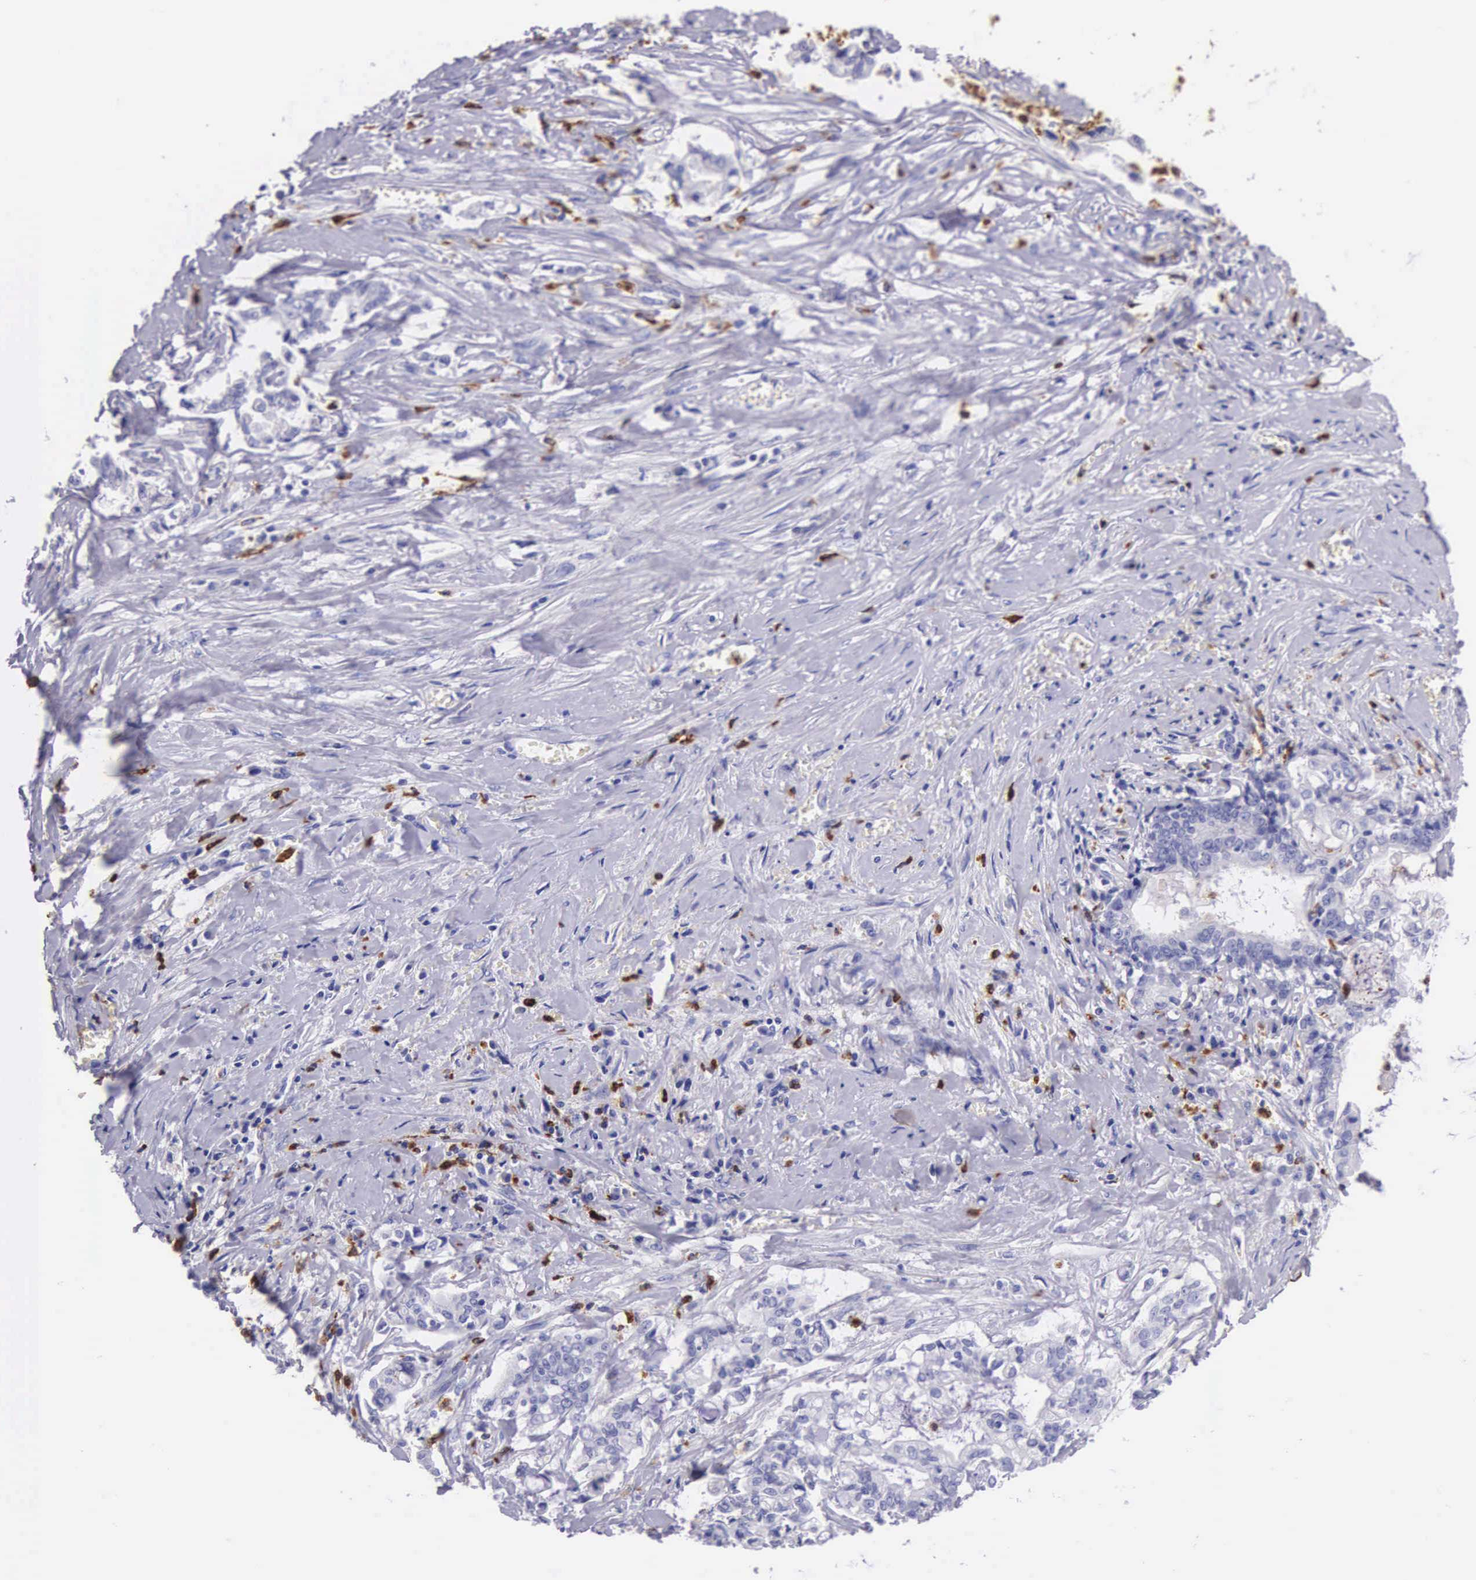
{"staining": {"intensity": "negative", "quantity": "none", "location": "none"}, "tissue": "liver cancer", "cell_type": "Tumor cells", "image_type": "cancer", "snomed": [{"axis": "morphology", "description": "Cholangiocarcinoma"}, {"axis": "topography", "description": "Liver"}], "caption": "Immunohistochemistry of liver cancer (cholangiocarcinoma) exhibits no staining in tumor cells. (Stains: DAB immunohistochemistry with hematoxylin counter stain, Microscopy: brightfield microscopy at high magnification).", "gene": "FCN1", "patient": {"sex": "male", "age": 57}}